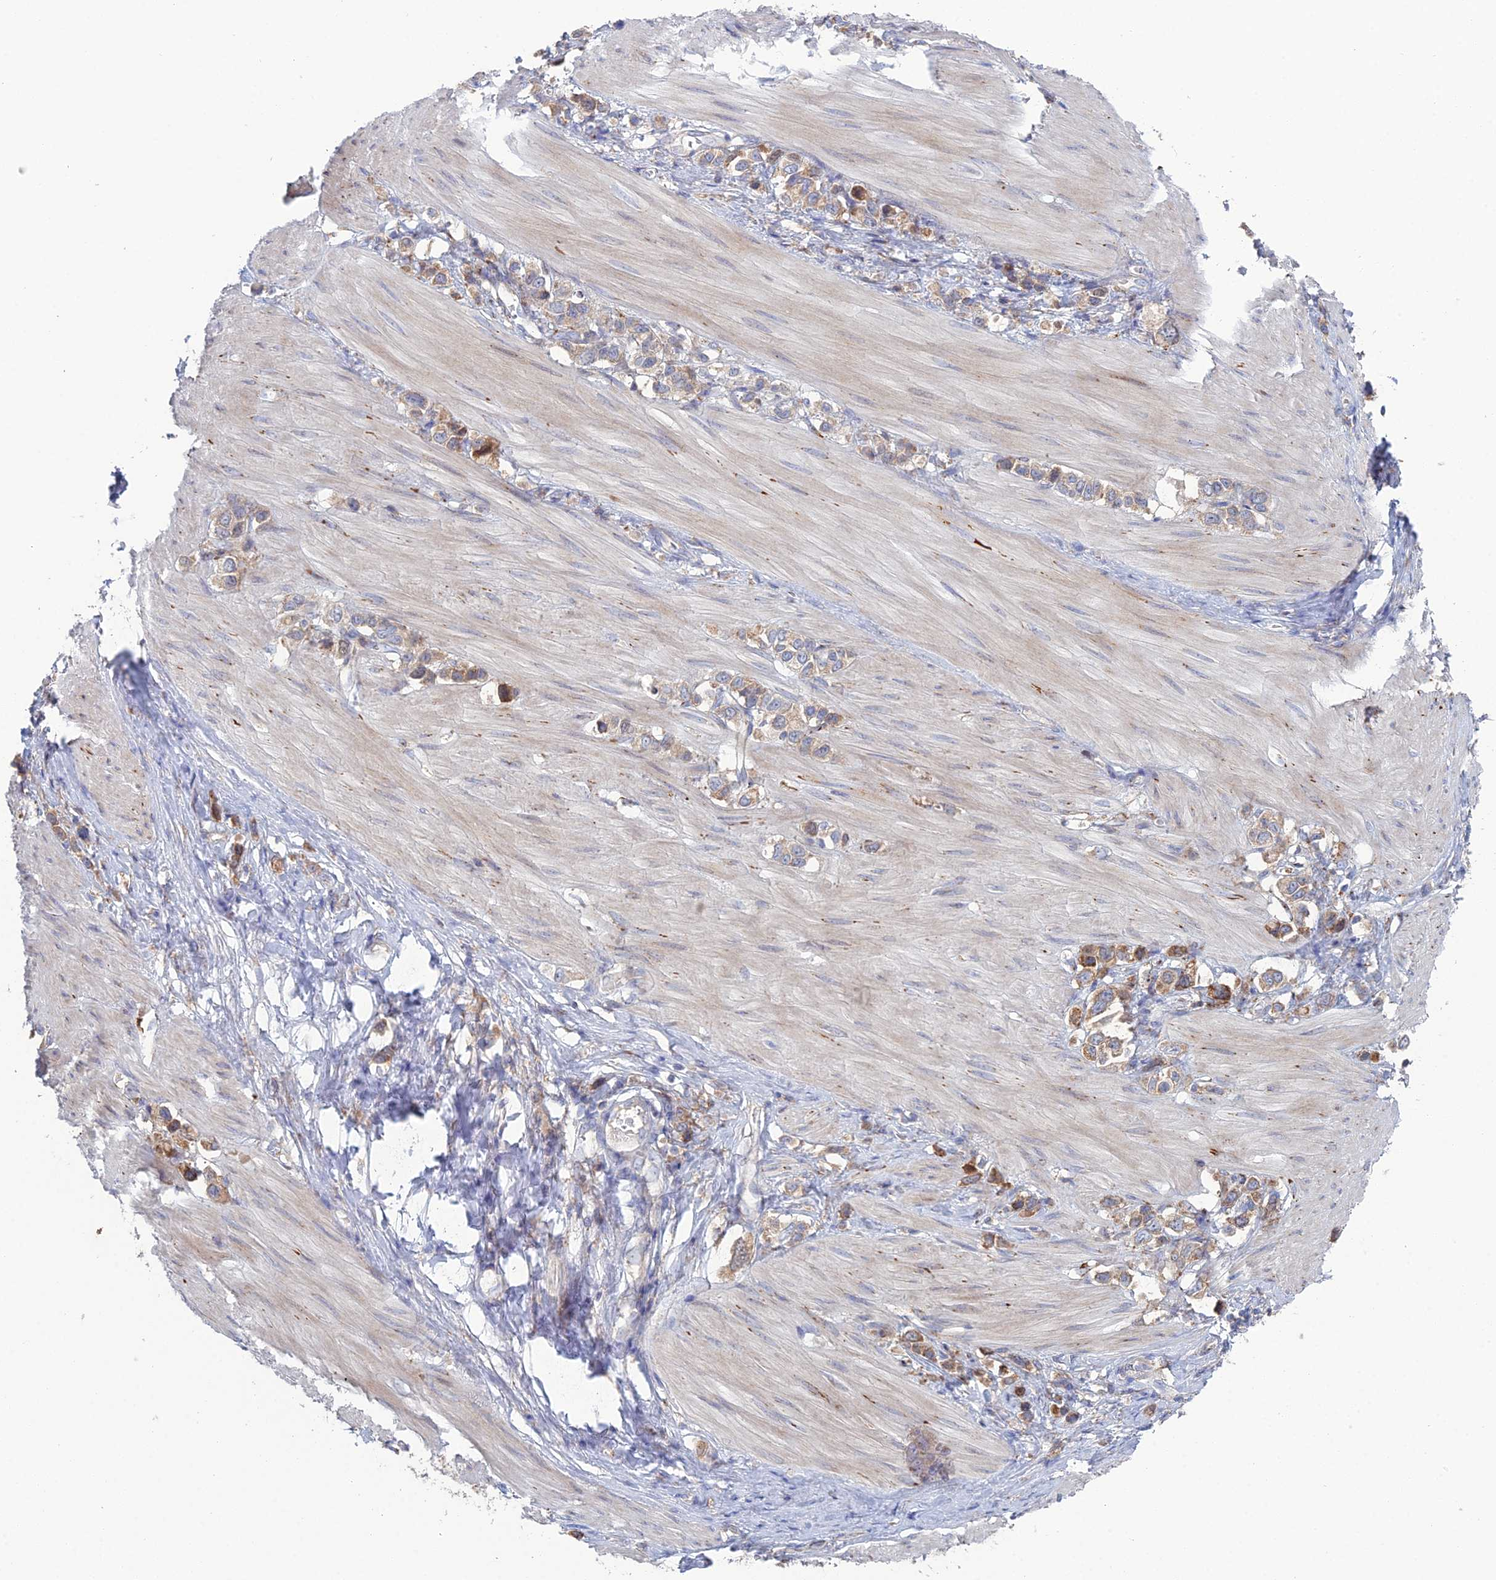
{"staining": {"intensity": "moderate", "quantity": "<25%", "location": "cytoplasmic/membranous"}, "tissue": "stomach cancer", "cell_type": "Tumor cells", "image_type": "cancer", "snomed": [{"axis": "morphology", "description": "Adenocarcinoma, NOS"}, {"axis": "topography", "description": "Stomach"}], "caption": "Protein staining exhibits moderate cytoplasmic/membranous staining in about <25% of tumor cells in stomach cancer (adenocarcinoma). (DAB IHC with brightfield microscopy, high magnification).", "gene": "TRAPPC6A", "patient": {"sex": "female", "age": 65}}